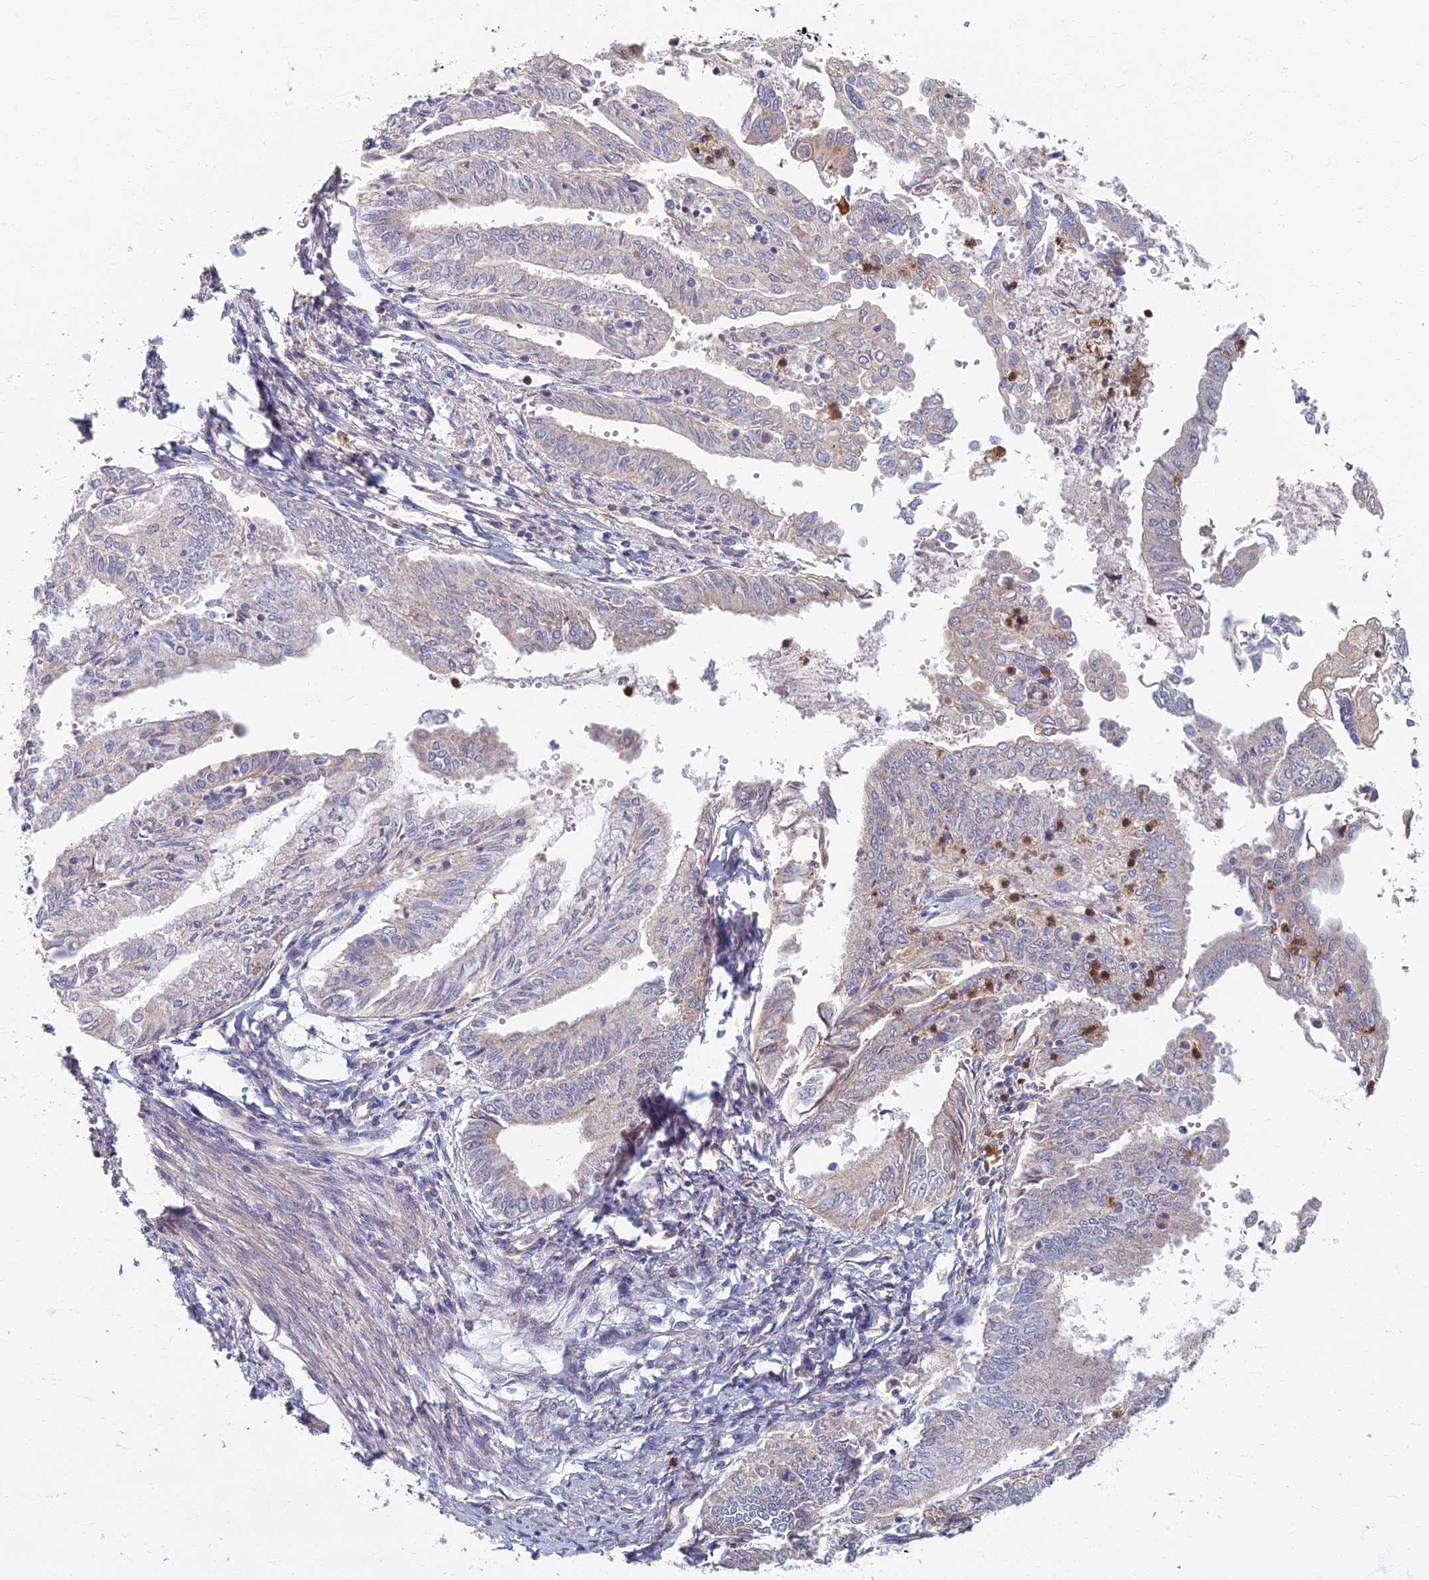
{"staining": {"intensity": "negative", "quantity": "none", "location": "none"}, "tissue": "endometrial cancer", "cell_type": "Tumor cells", "image_type": "cancer", "snomed": [{"axis": "morphology", "description": "Adenocarcinoma, NOS"}, {"axis": "topography", "description": "Endometrium"}], "caption": "This is a image of immunohistochemistry (IHC) staining of endometrial cancer, which shows no expression in tumor cells.", "gene": "SOGA1", "patient": {"sex": "female", "age": 66}}